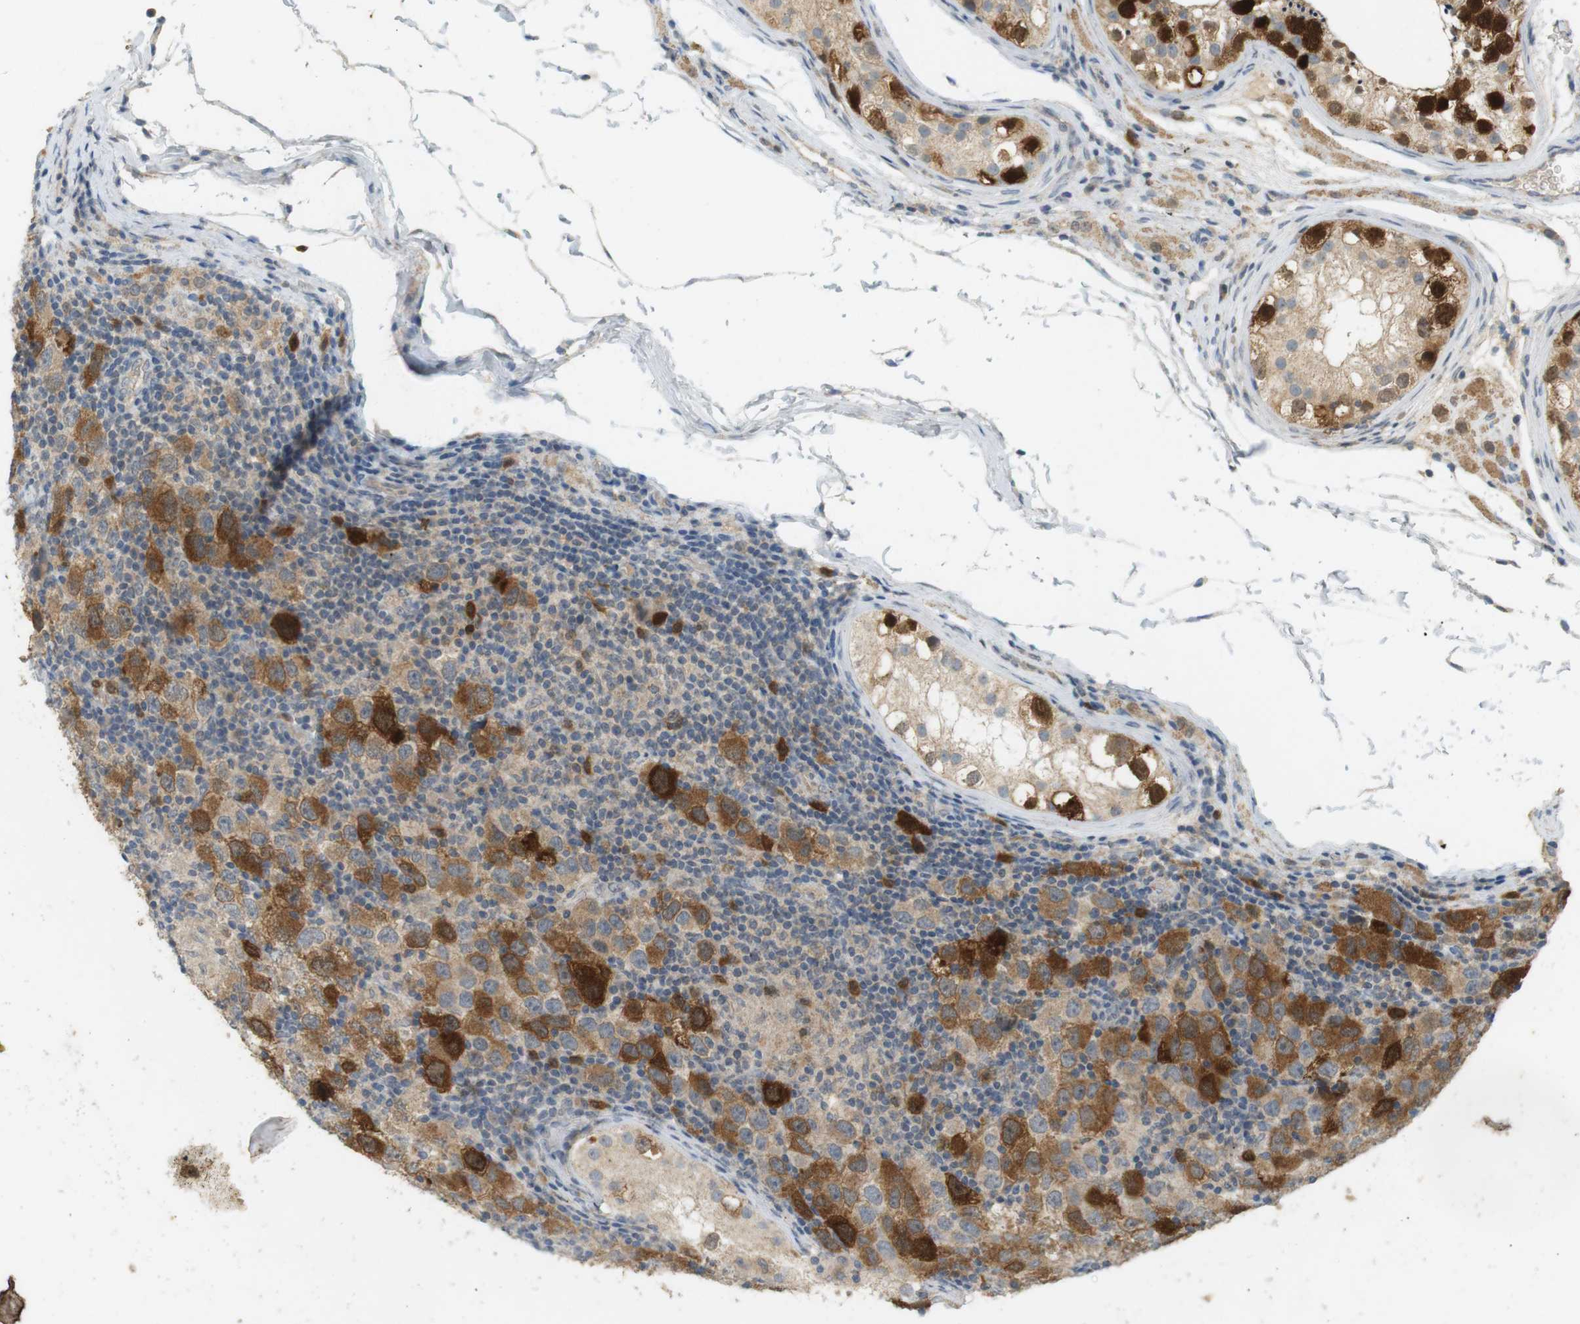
{"staining": {"intensity": "strong", "quantity": "25%-75%", "location": "cytoplasmic/membranous"}, "tissue": "testis cancer", "cell_type": "Tumor cells", "image_type": "cancer", "snomed": [{"axis": "morphology", "description": "Carcinoma, Embryonal, NOS"}, {"axis": "topography", "description": "Testis"}], "caption": "Embryonal carcinoma (testis) tissue displays strong cytoplasmic/membranous positivity in approximately 25%-75% of tumor cells, visualized by immunohistochemistry.", "gene": "TTK", "patient": {"sex": "male", "age": 21}}